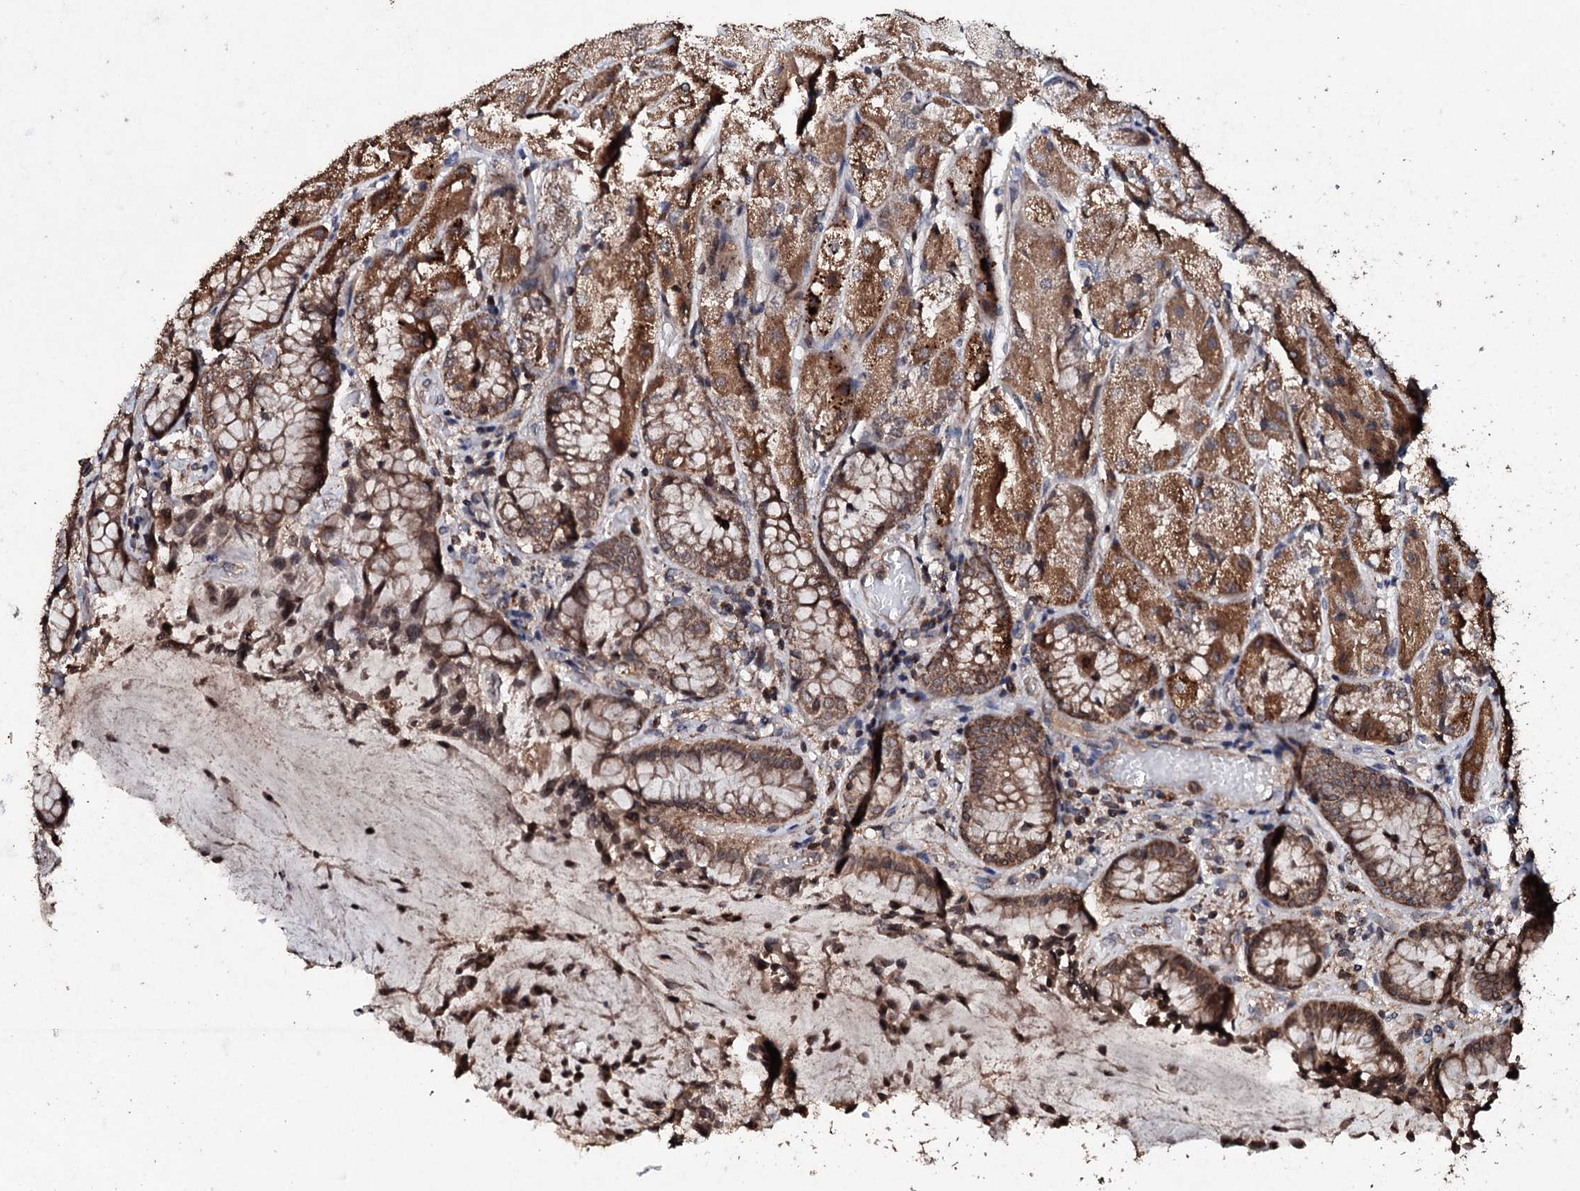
{"staining": {"intensity": "moderate", "quantity": ">75%", "location": "cytoplasmic/membranous,nuclear"}, "tissue": "stomach", "cell_type": "Glandular cells", "image_type": "normal", "snomed": [{"axis": "morphology", "description": "Normal tissue, NOS"}, {"axis": "topography", "description": "Stomach, upper"}], "caption": "Protein expression analysis of normal human stomach reveals moderate cytoplasmic/membranous,nuclear staining in about >75% of glandular cells. The staining was performed using DAB (3,3'-diaminobenzidine) to visualize the protein expression in brown, while the nuclei were stained in blue with hematoxylin (Magnification: 20x).", "gene": "SDHAF2", "patient": {"sex": "male", "age": 72}}